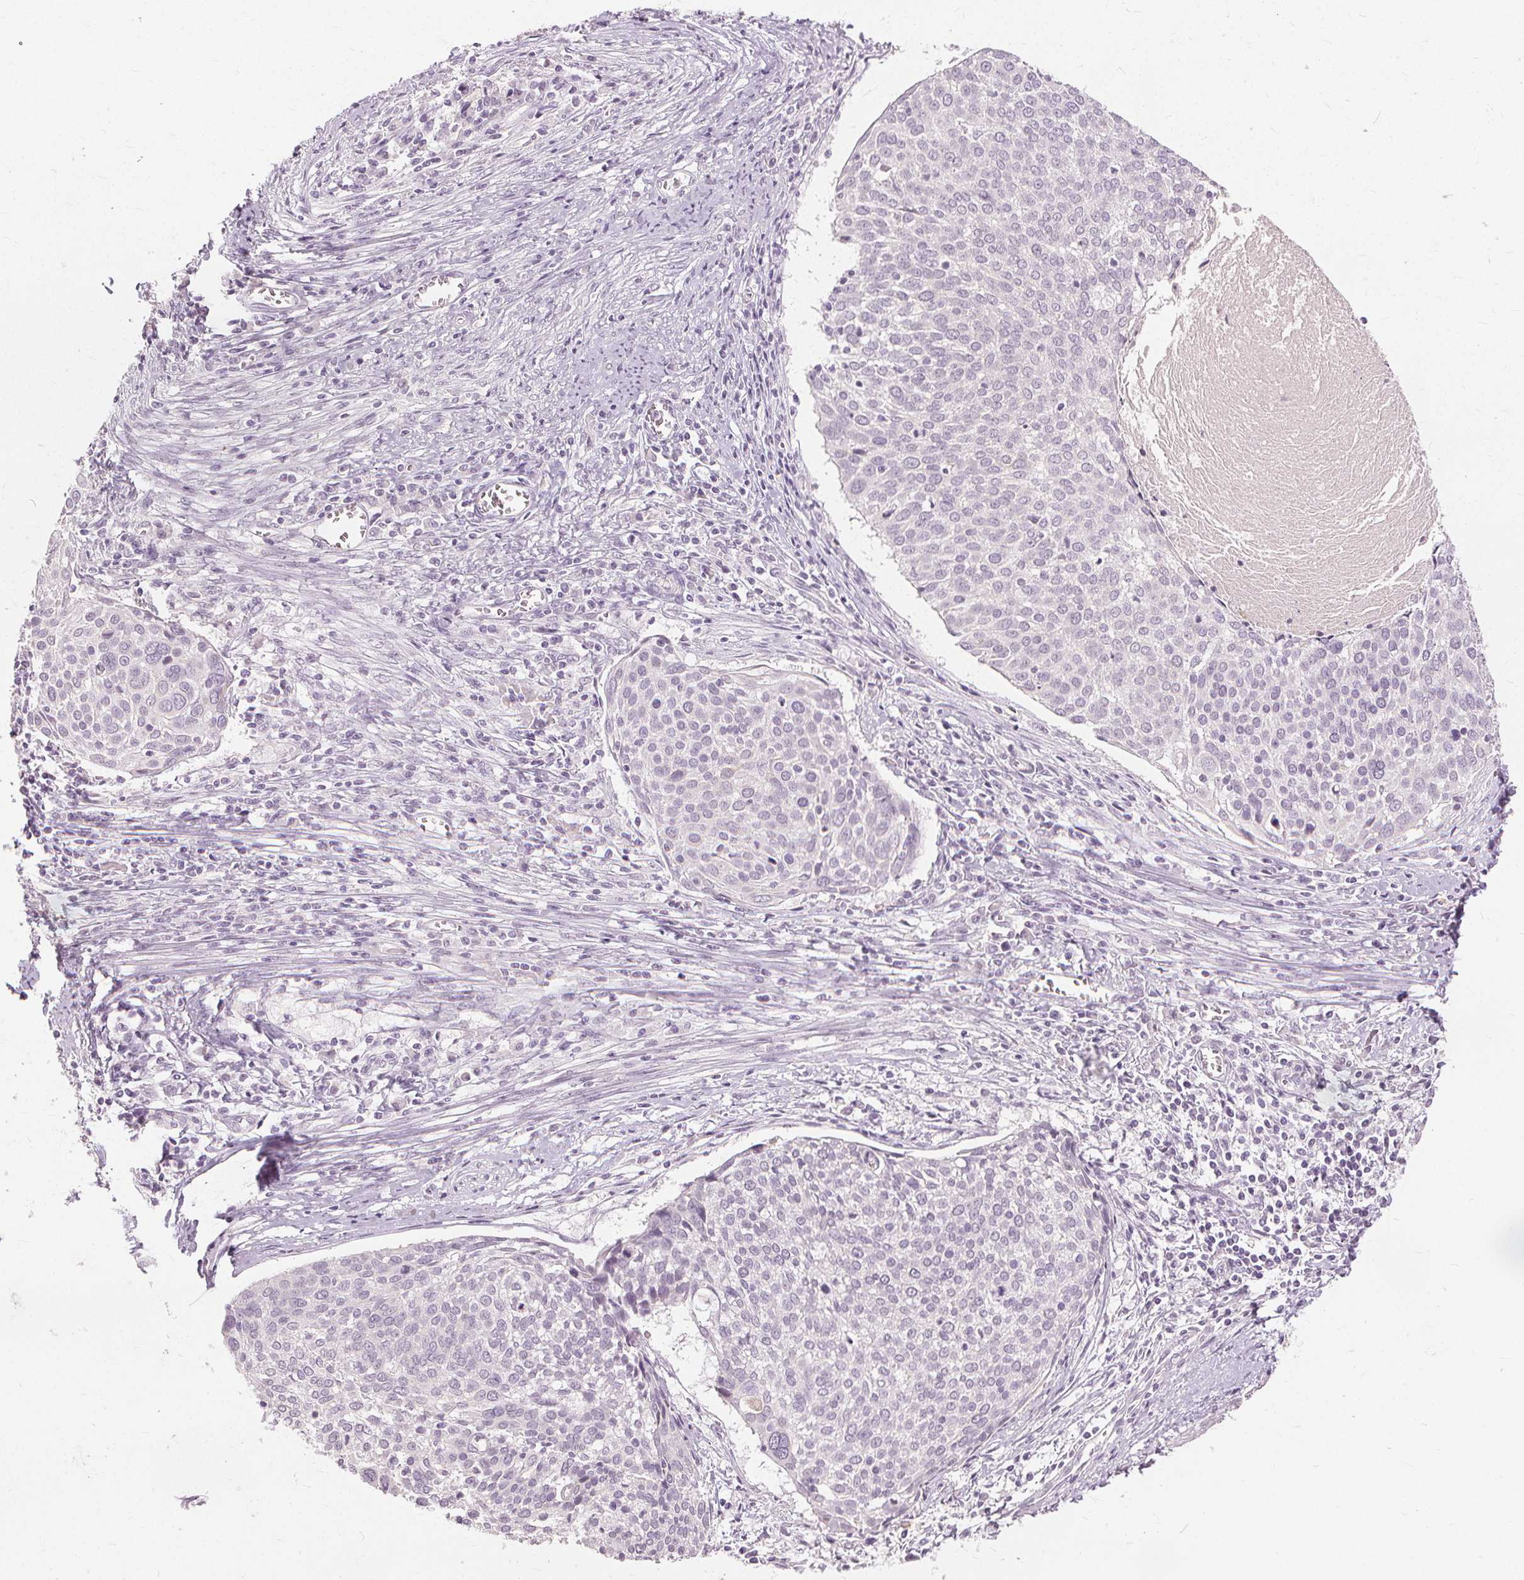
{"staining": {"intensity": "negative", "quantity": "none", "location": "none"}, "tissue": "cervical cancer", "cell_type": "Tumor cells", "image_type": "cancer", "snomed": [{"axis": "morphology", "description": "Squamous cell carcinoma, NOS"}, {"axis": "topography", "description": "Cervix"}], "caption": "Cervical squamous cell carcinoma stained for a protein using immunohistochemistry (IHC) exhibits no expression tumor cells.", "gene": "SFTPD", "patient": {"sex": "female", "age": 39}}